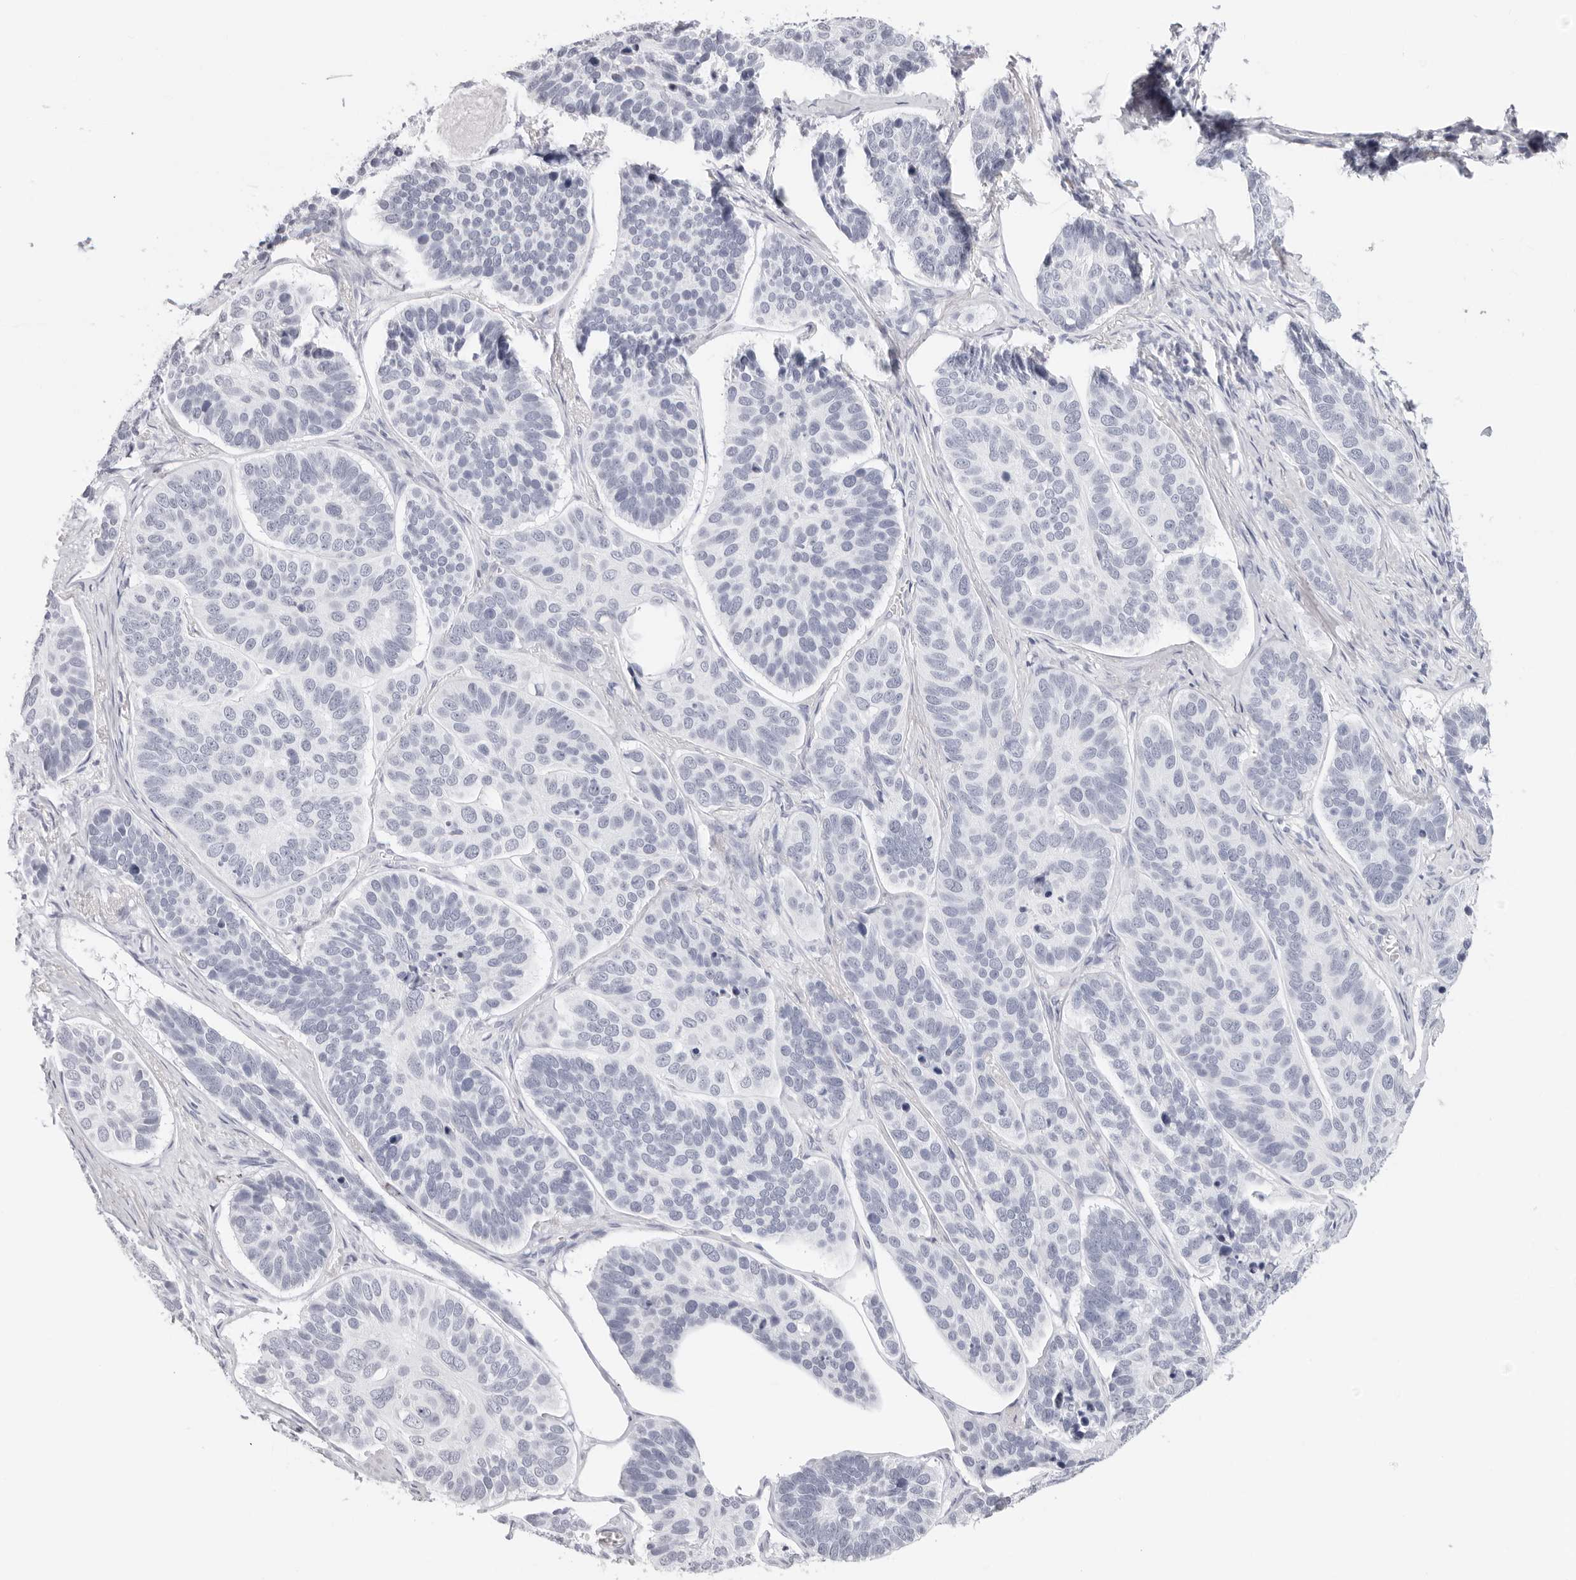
{"staining": {"intensity": "negative", "quantity": "none", "location": "none"}, "tissue": "skin cancer", "cell_type": "Tumor cells", "image_type": "cancer", "snomed": [{"axis": "morphology", "description": "Basal cell carcinoma"}, {"axis": "topography", "description": "Skin"}], "caption": "Tumor cells are negative for protein expression in human skin cancer.", "gene": "AGMAT", "patient": {"sex": "male", "age": 62}}